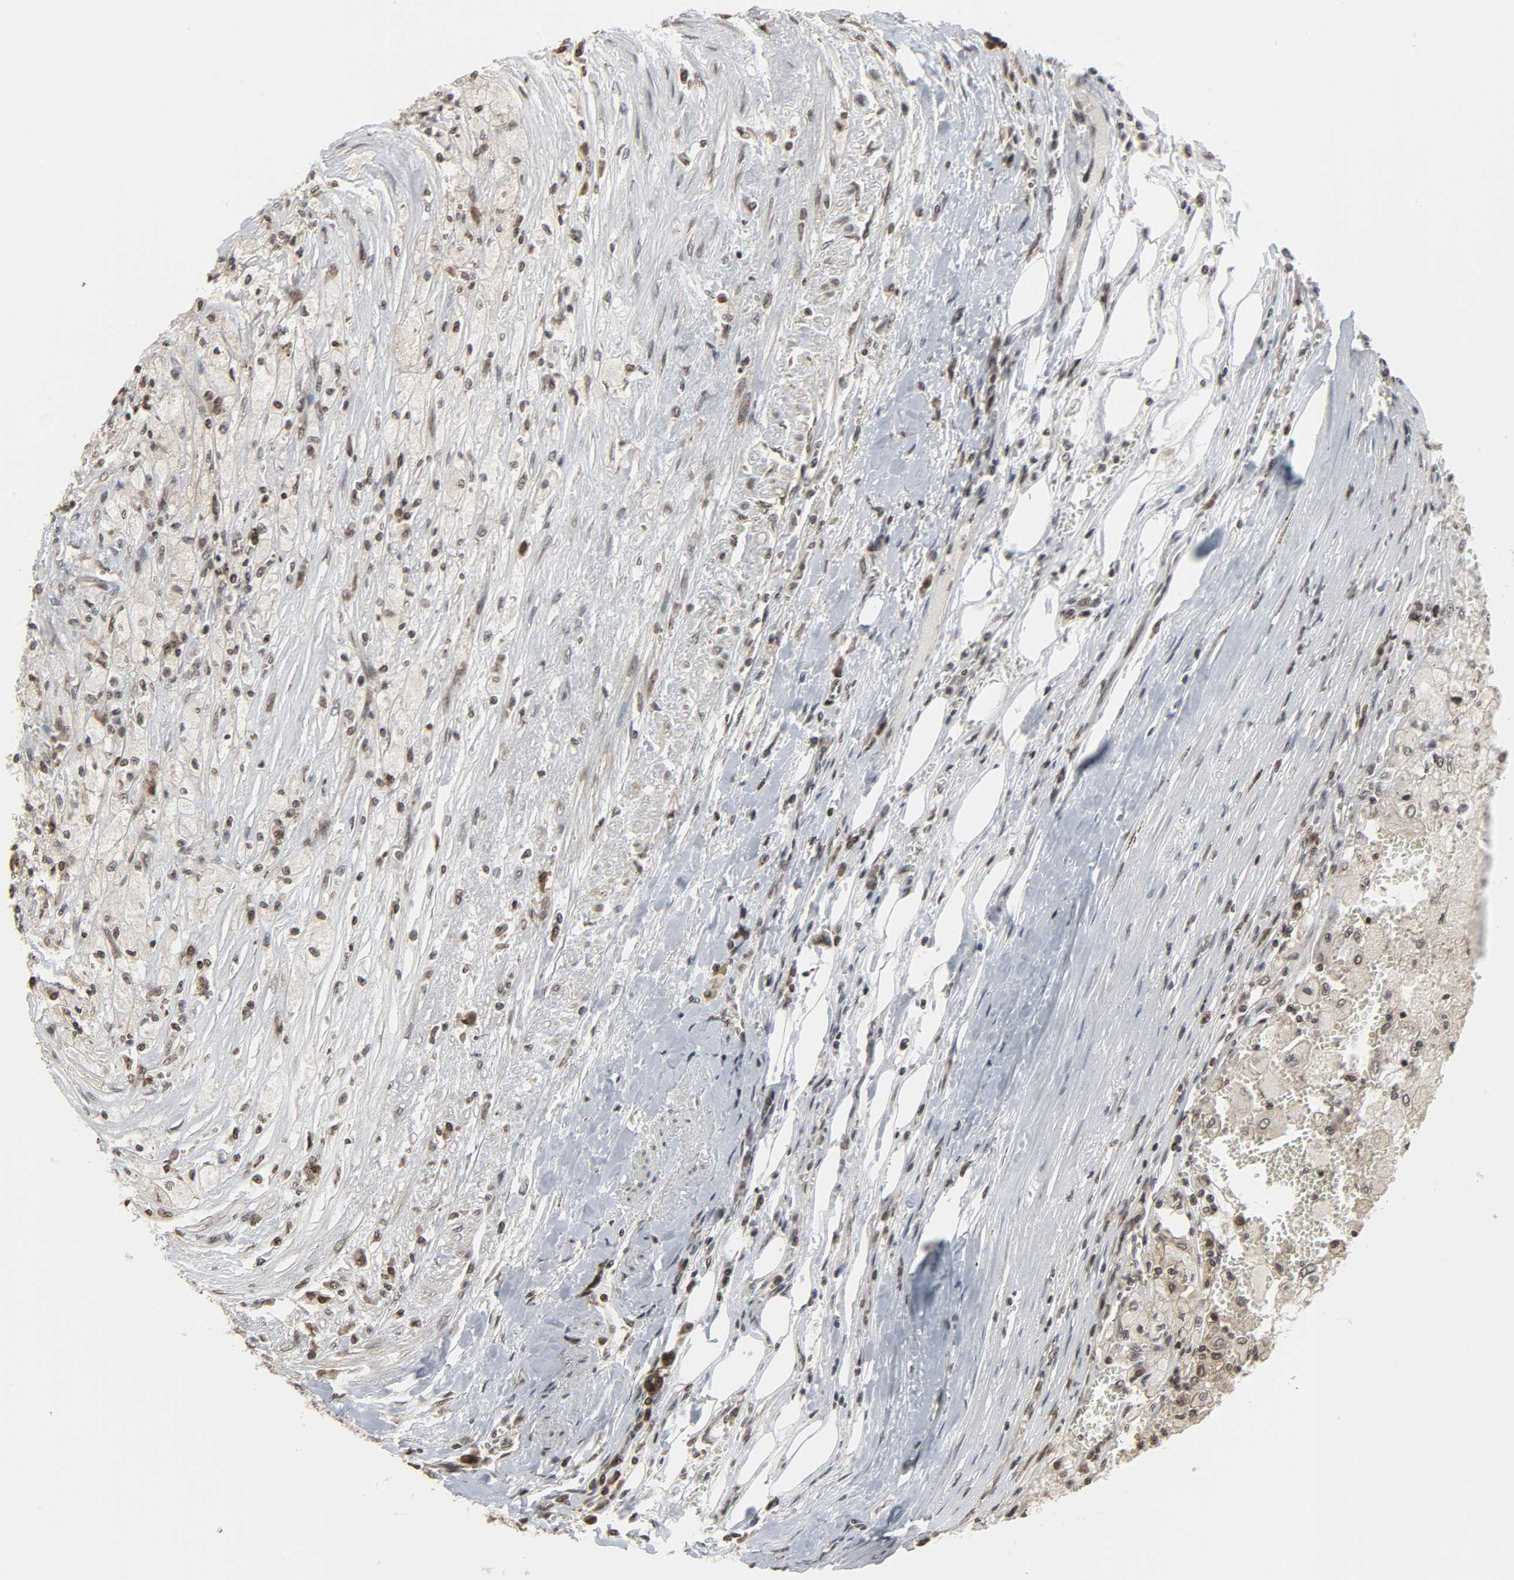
{"staining": {"intensity": "weak", "quantity": "<25%", "location": "nuclear"}, "tissue": "renal cancer", "cell_type": "Tumor cells", "image_type": "cancer", "snomed": [{"axis": "morphology", "description": "Normal tissue, NOS"}, {"axis": "morphology", "description": "Adenocarcinoma, NOS"}, {"axis": "topography", "description": "Kidney"}], "caption": "Tumor cells show no significant staining in renal adenocarcinoma. (DAB IHC with hematoxylin counter stain).", "gene": "XRCC1", "patient": {"sex": "male", "age": 71}}